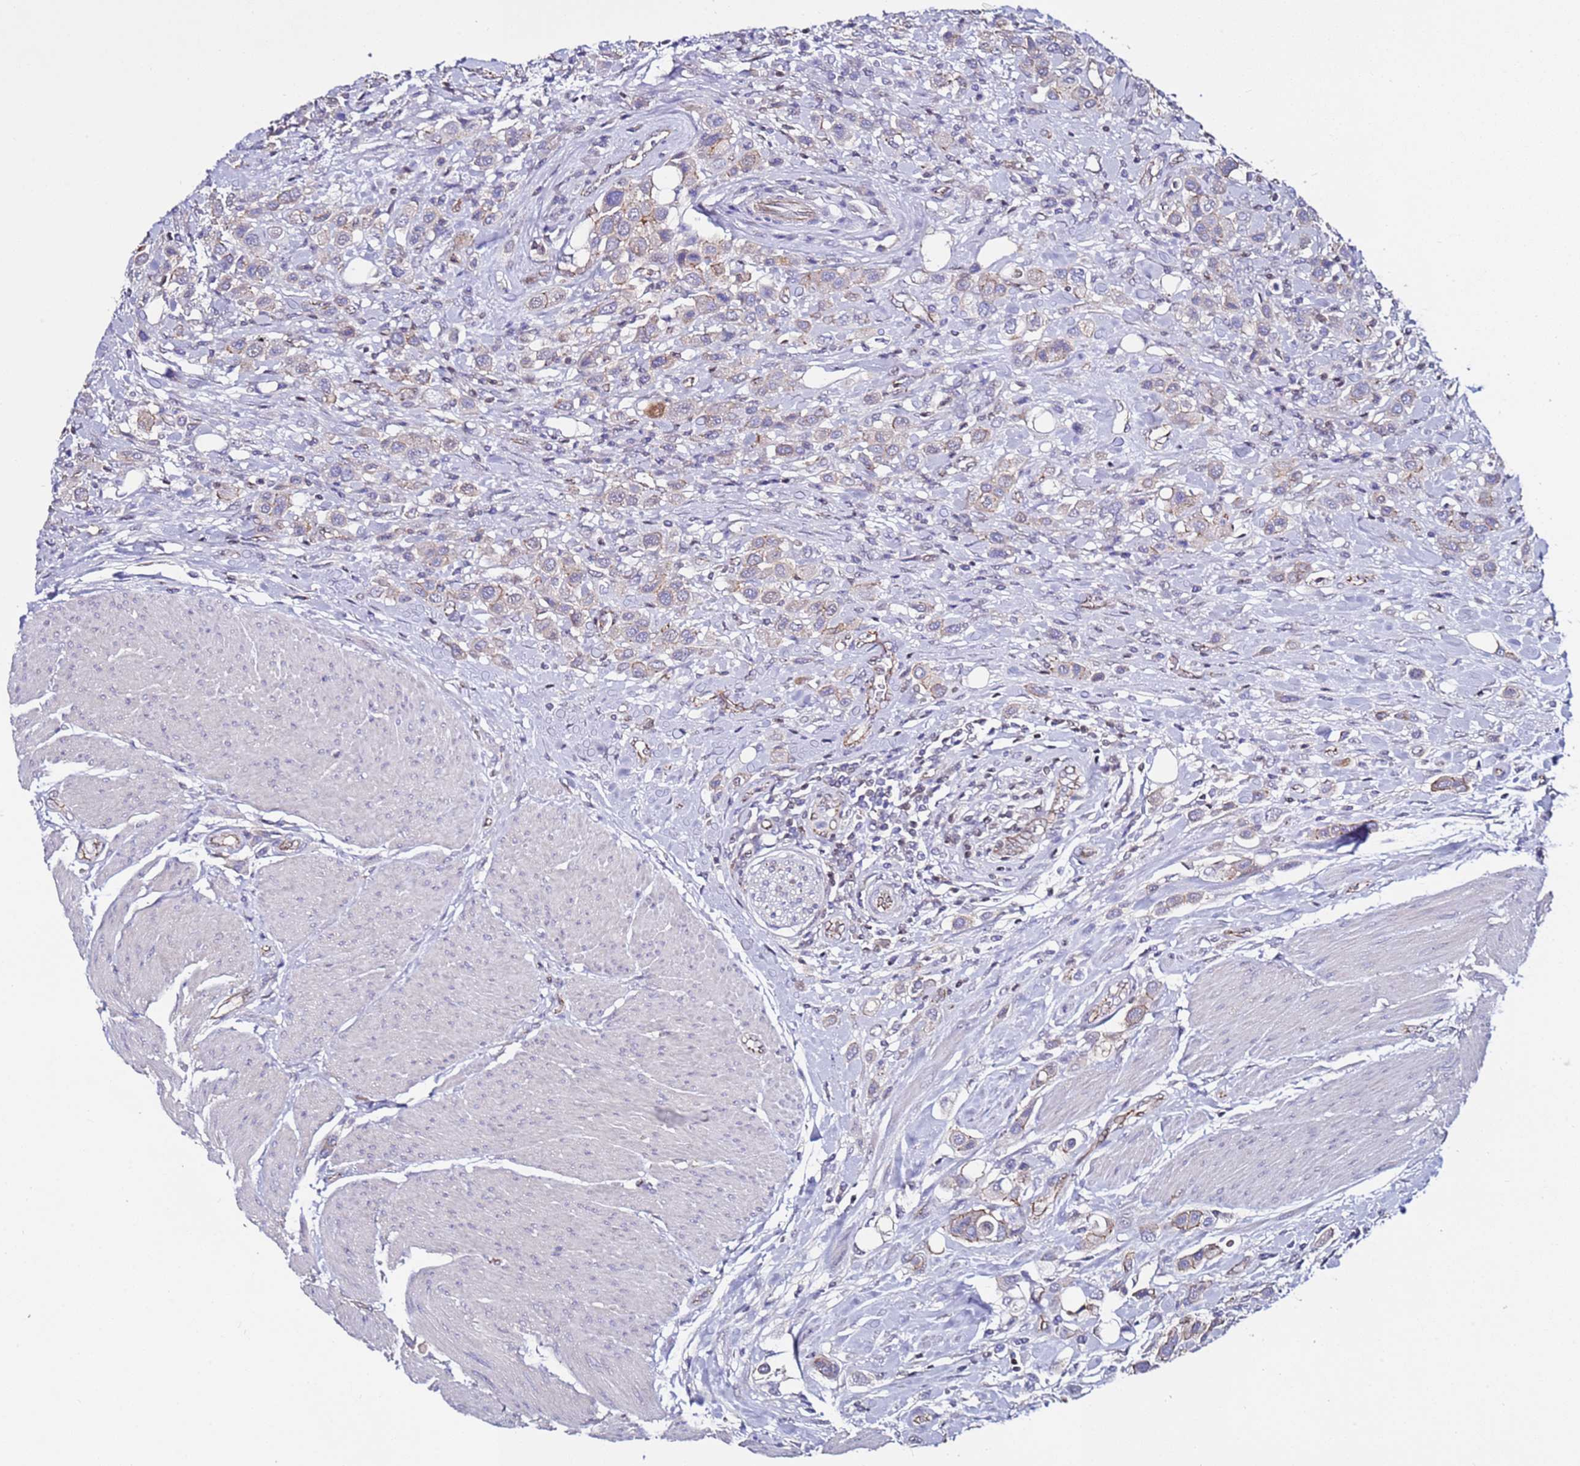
{"staining": {"intensity": "weak", "quantity": "<25%", "location": "cytoplasmic/membranous"}, "tissue": "urothelial cancer", "cell_type": "Tumor cells", "image_type": "cancer", "snomed": [{"axis": "morphology", "description": "Urothelial carcinoma, High grade"}, {"axis": "topography", "description": "Urinary bladder"}], "caption": "The image shows no significant positivity in tumor cells of urothelial cancer.", "gene": "TENM3", "patient": {"sex": "male", "age": 50}}